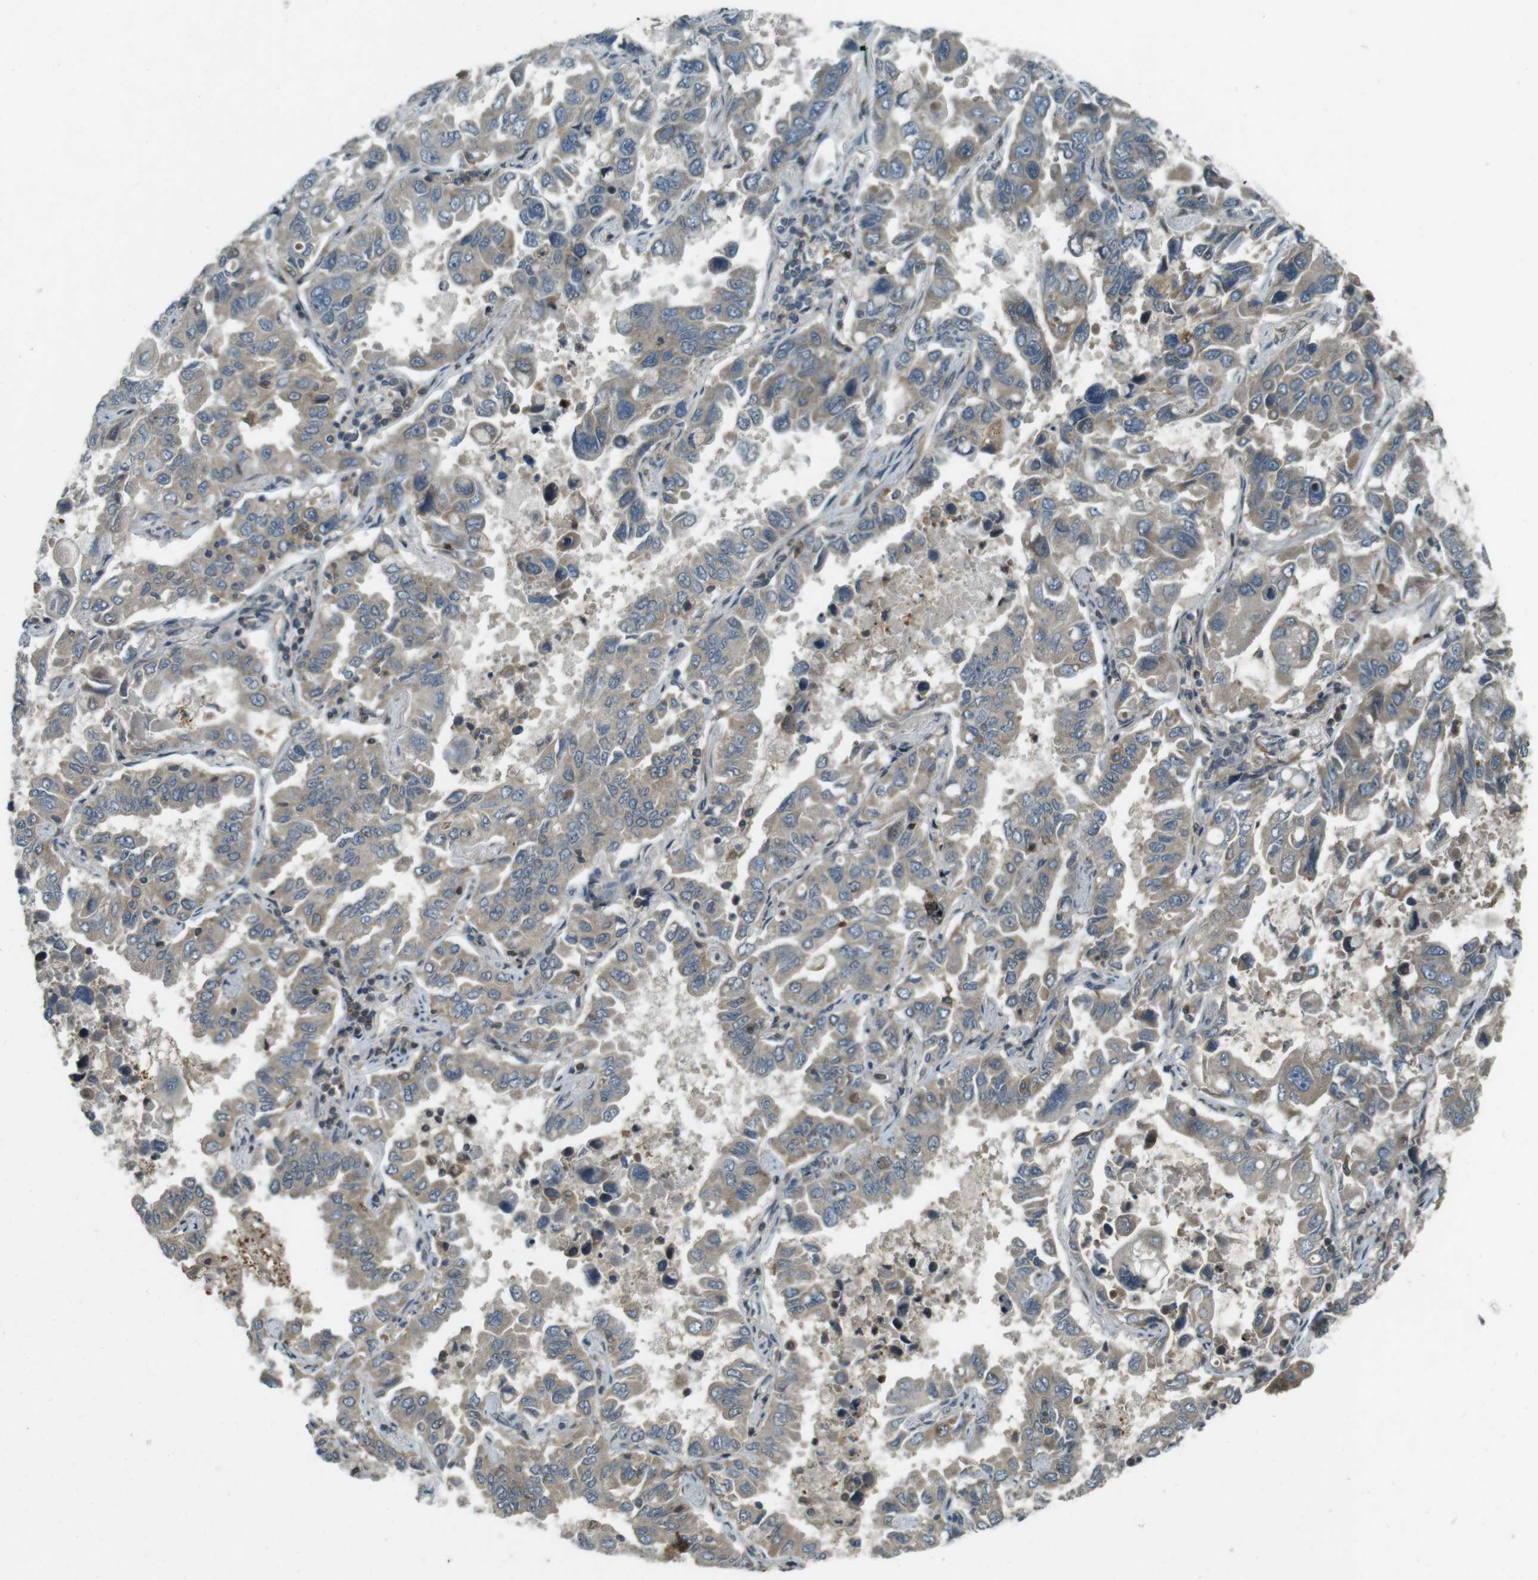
{"staining": {"intensity": "weak", "quantity": "25%-75%", "location": "cytoplasmic/membranous"}, "tissue": "lung cancer", "cell_type": "Tumor cells", "image_type": "cancer", "snomed": [{"axis": "morphology", "description": "Adenocarcinoma, NOS"}, {"axis": "topography", "description": "Lung"}], "caption": "Human lung adenocarcinoma stained for a protein (brown) exhibits weak cytoplasmic/membranous positive expression in approximately 25%-75% of tumor cells.", "gene": "ZYX", "patient": {"sex": "male", "age": 64}}